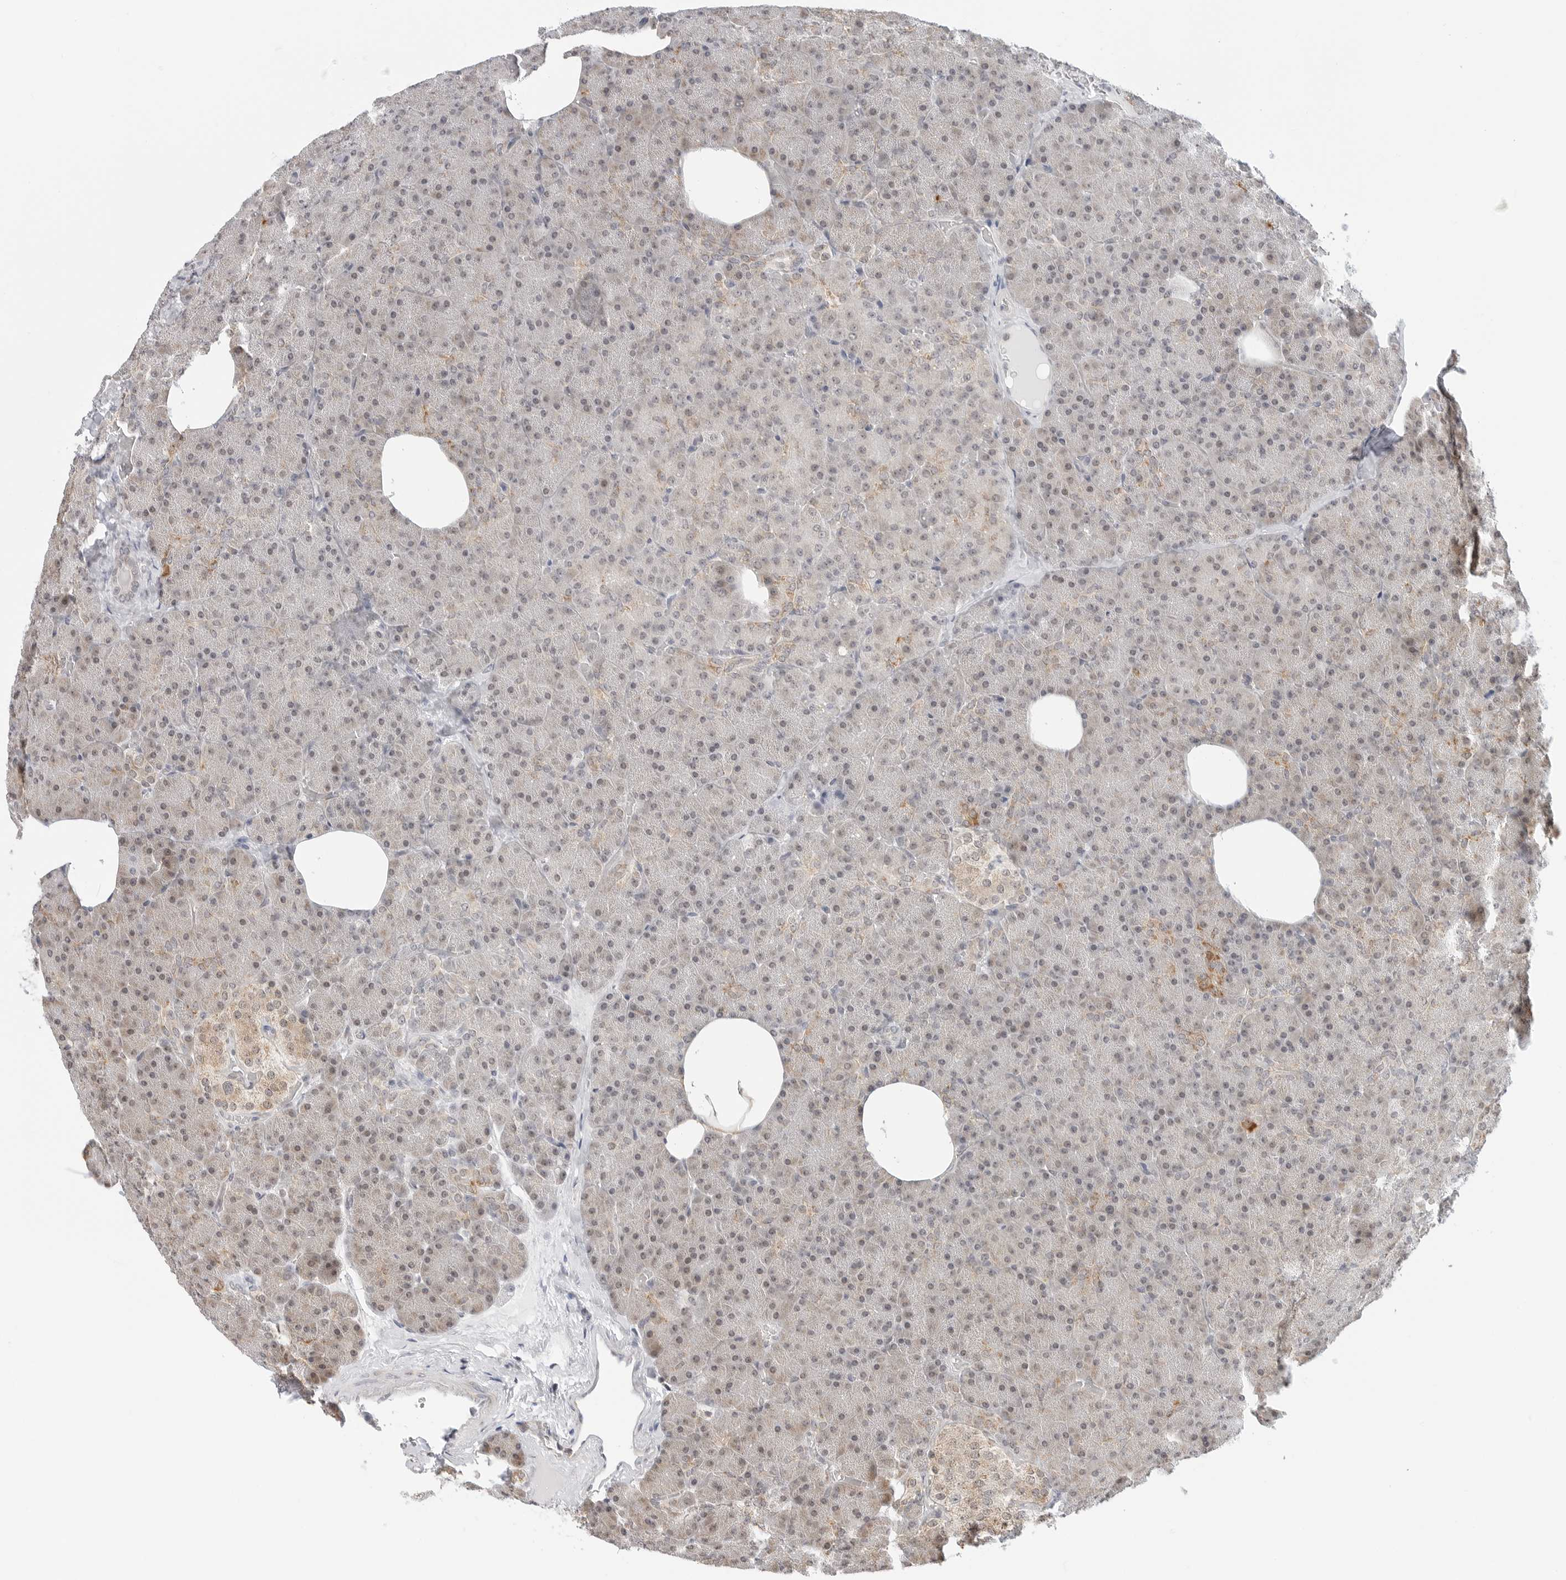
{"staining": {"intensity": "moderate", "quantity": "<25%", "location": "cytoplasmic/membranous"}, "tissue": "pancreas", "cell_type": "Exocrine glandular cells", "image_type": "normal", "snomed": [{"axis": "morphology", "description": "Normal tissue, NOS"}, {"axis": "morphology", "description": "Carcinoid, malignant, NOS"}, {"axis": "topography", "description": "Pancreas"}], "caption": "Immunohistochemistry (IHC) of normal pancreas shows low levels of moderate cytoplasmic/membranous staining in approximately <25% of exocrine glandular cells.", "gene": "POLR3GL", "patient": {"sex": "female", "age": 35}}